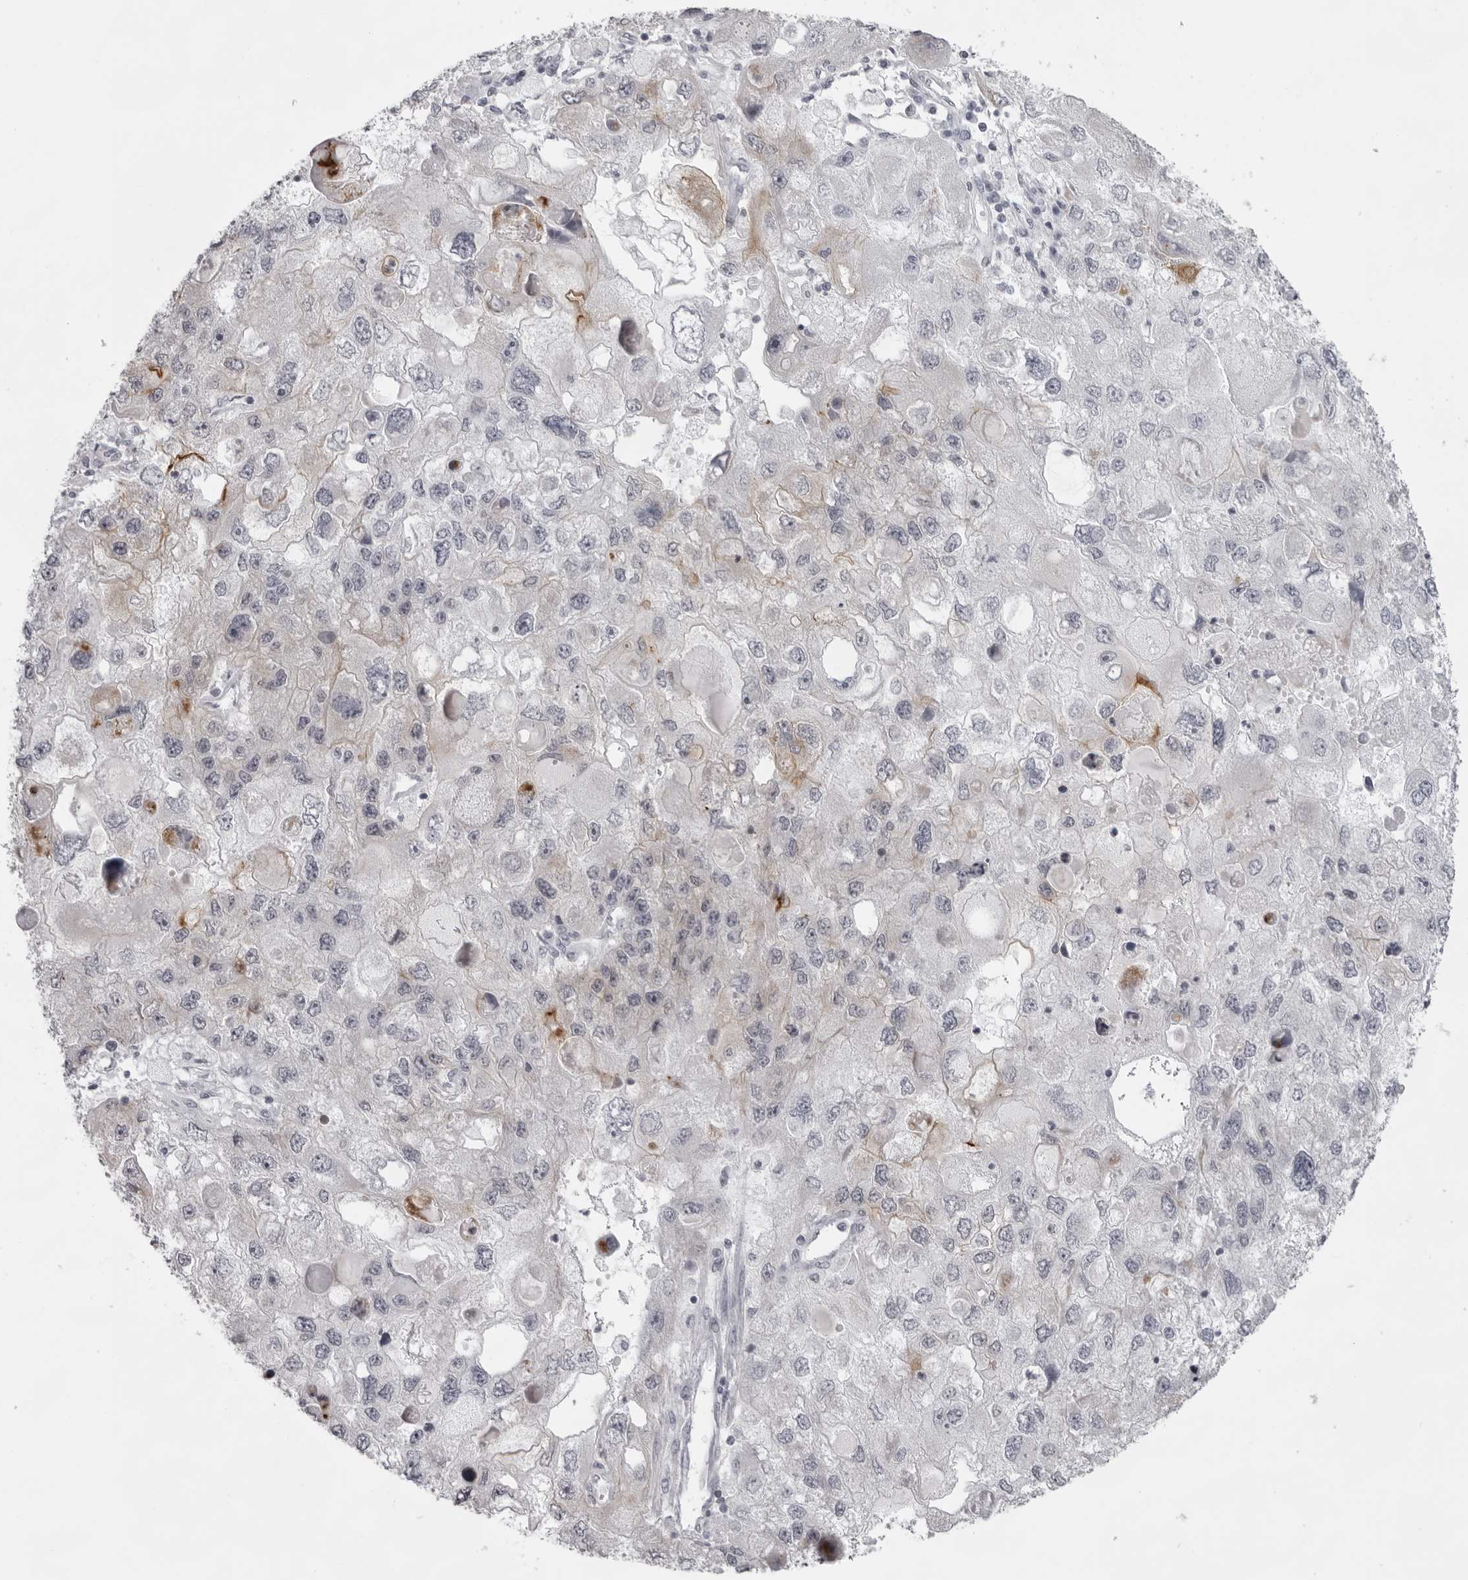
{"staining": {"intensity": "negative", "quantity": "none", "location": "none"}, "tissue": "endometrial cancer", "cell_type": "Tumor cells", "image_type": "cancer", "snomed": [{"axis": "morphology", "description": "Adenocarcinoma, NOS"}, {"axis": "topography", "description": "Endometrium"}], "caption": "An image of endometrial adenocarcinoma stained for a protein displays no brown staining in tumor cells.", "gene": "NUDT18", "patient": {"sex": "female", "age": 49}}